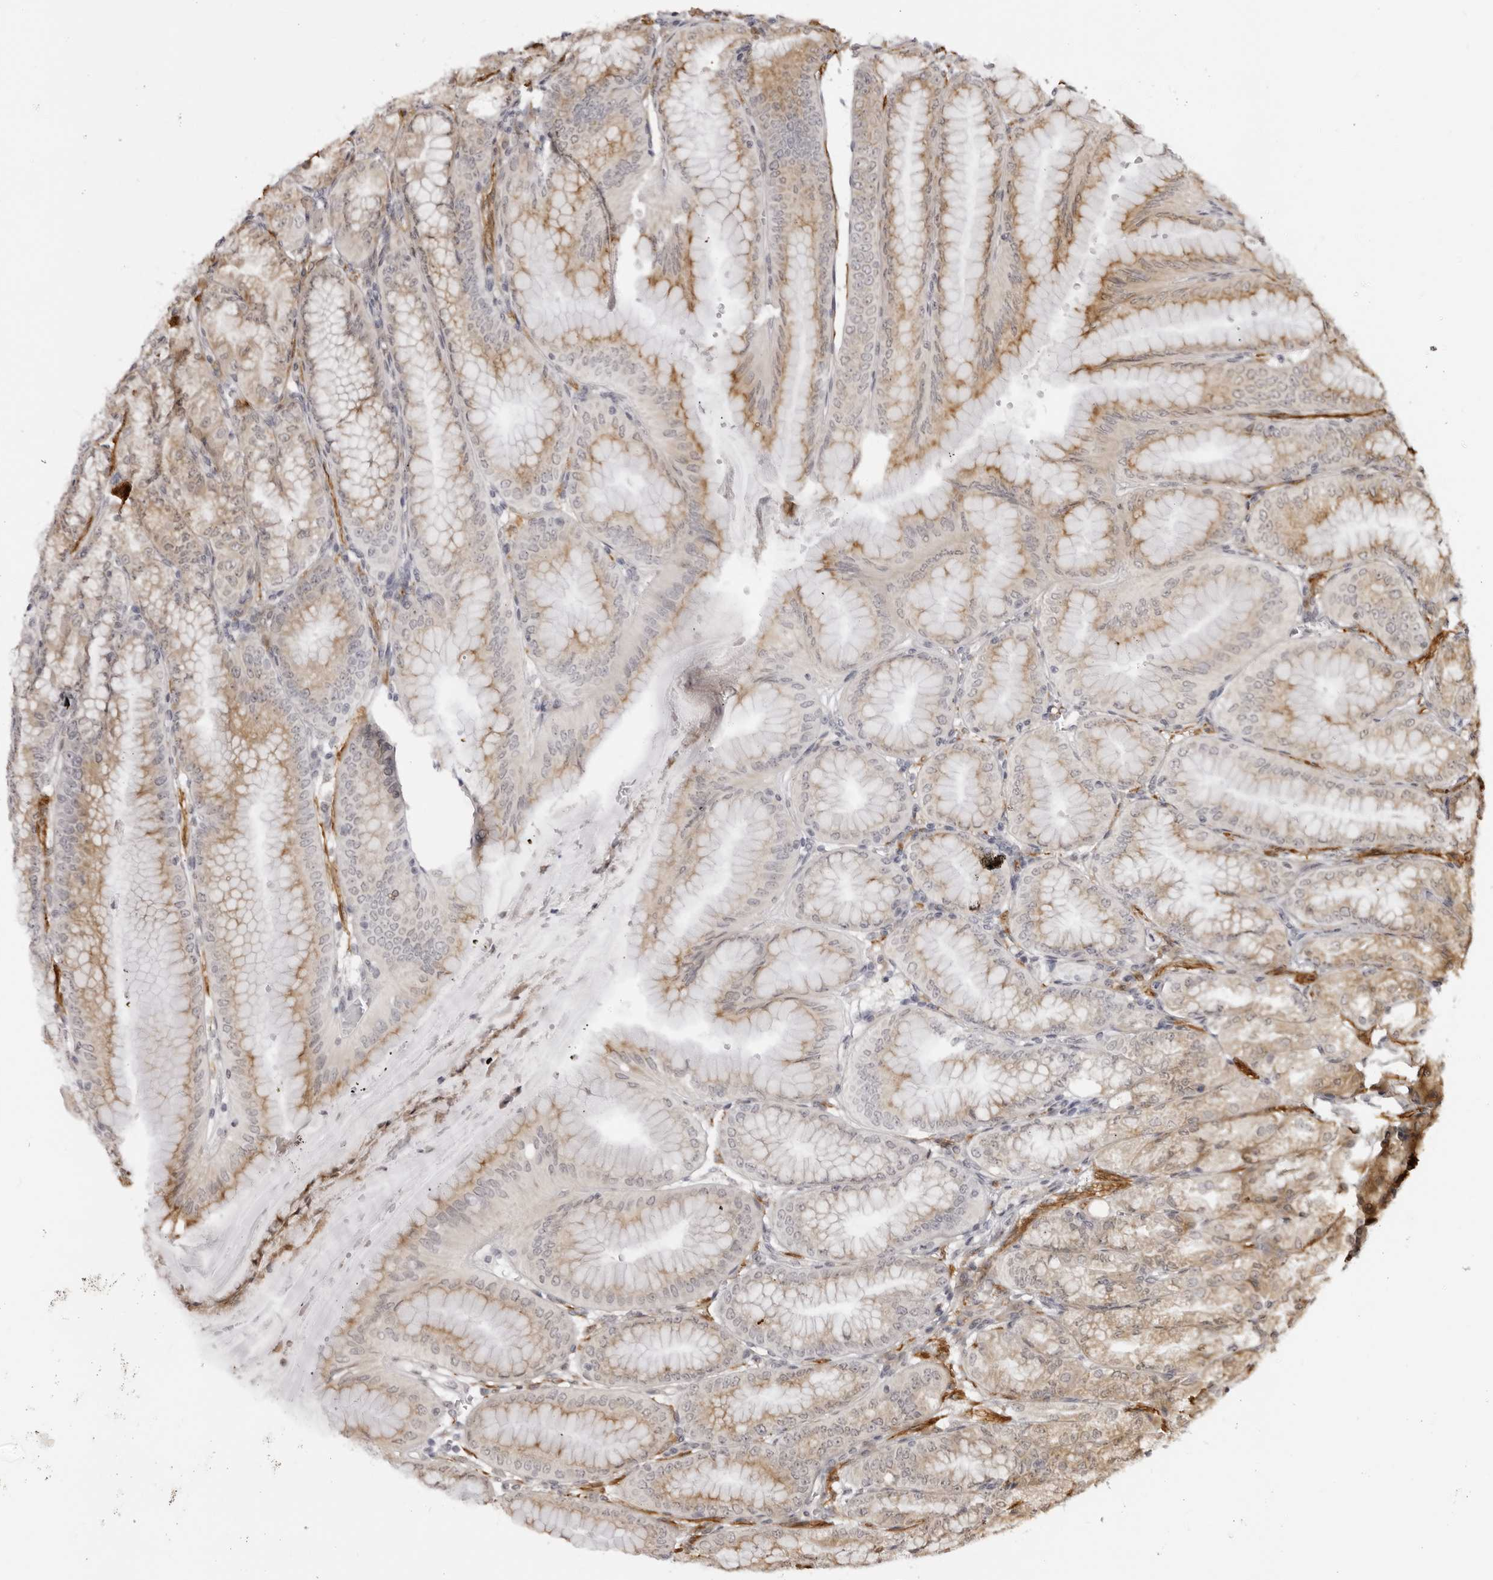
{"staining": {"intensity": "moderate", "quantity": "25%-75%", "location": "cytoplasmic/membranous"}, "tissue": "stomach", "cell_type": "Glandular cells", "image_type": "normal", "snomed": [{"axis": "morphology", "description": "Normal tissue, NOS"}, {"axis": "topography", "description": "Stomach, lower"}], "caption": "Approximately 25%-75% of glandular cells in unremarkable stomach reveal moderate cytoplasmic/membranous protein staining as visualized by brown immunohistochemical staining.", "gene": "SRGAP2", "patient": {"sex": "male", "age": 71}}